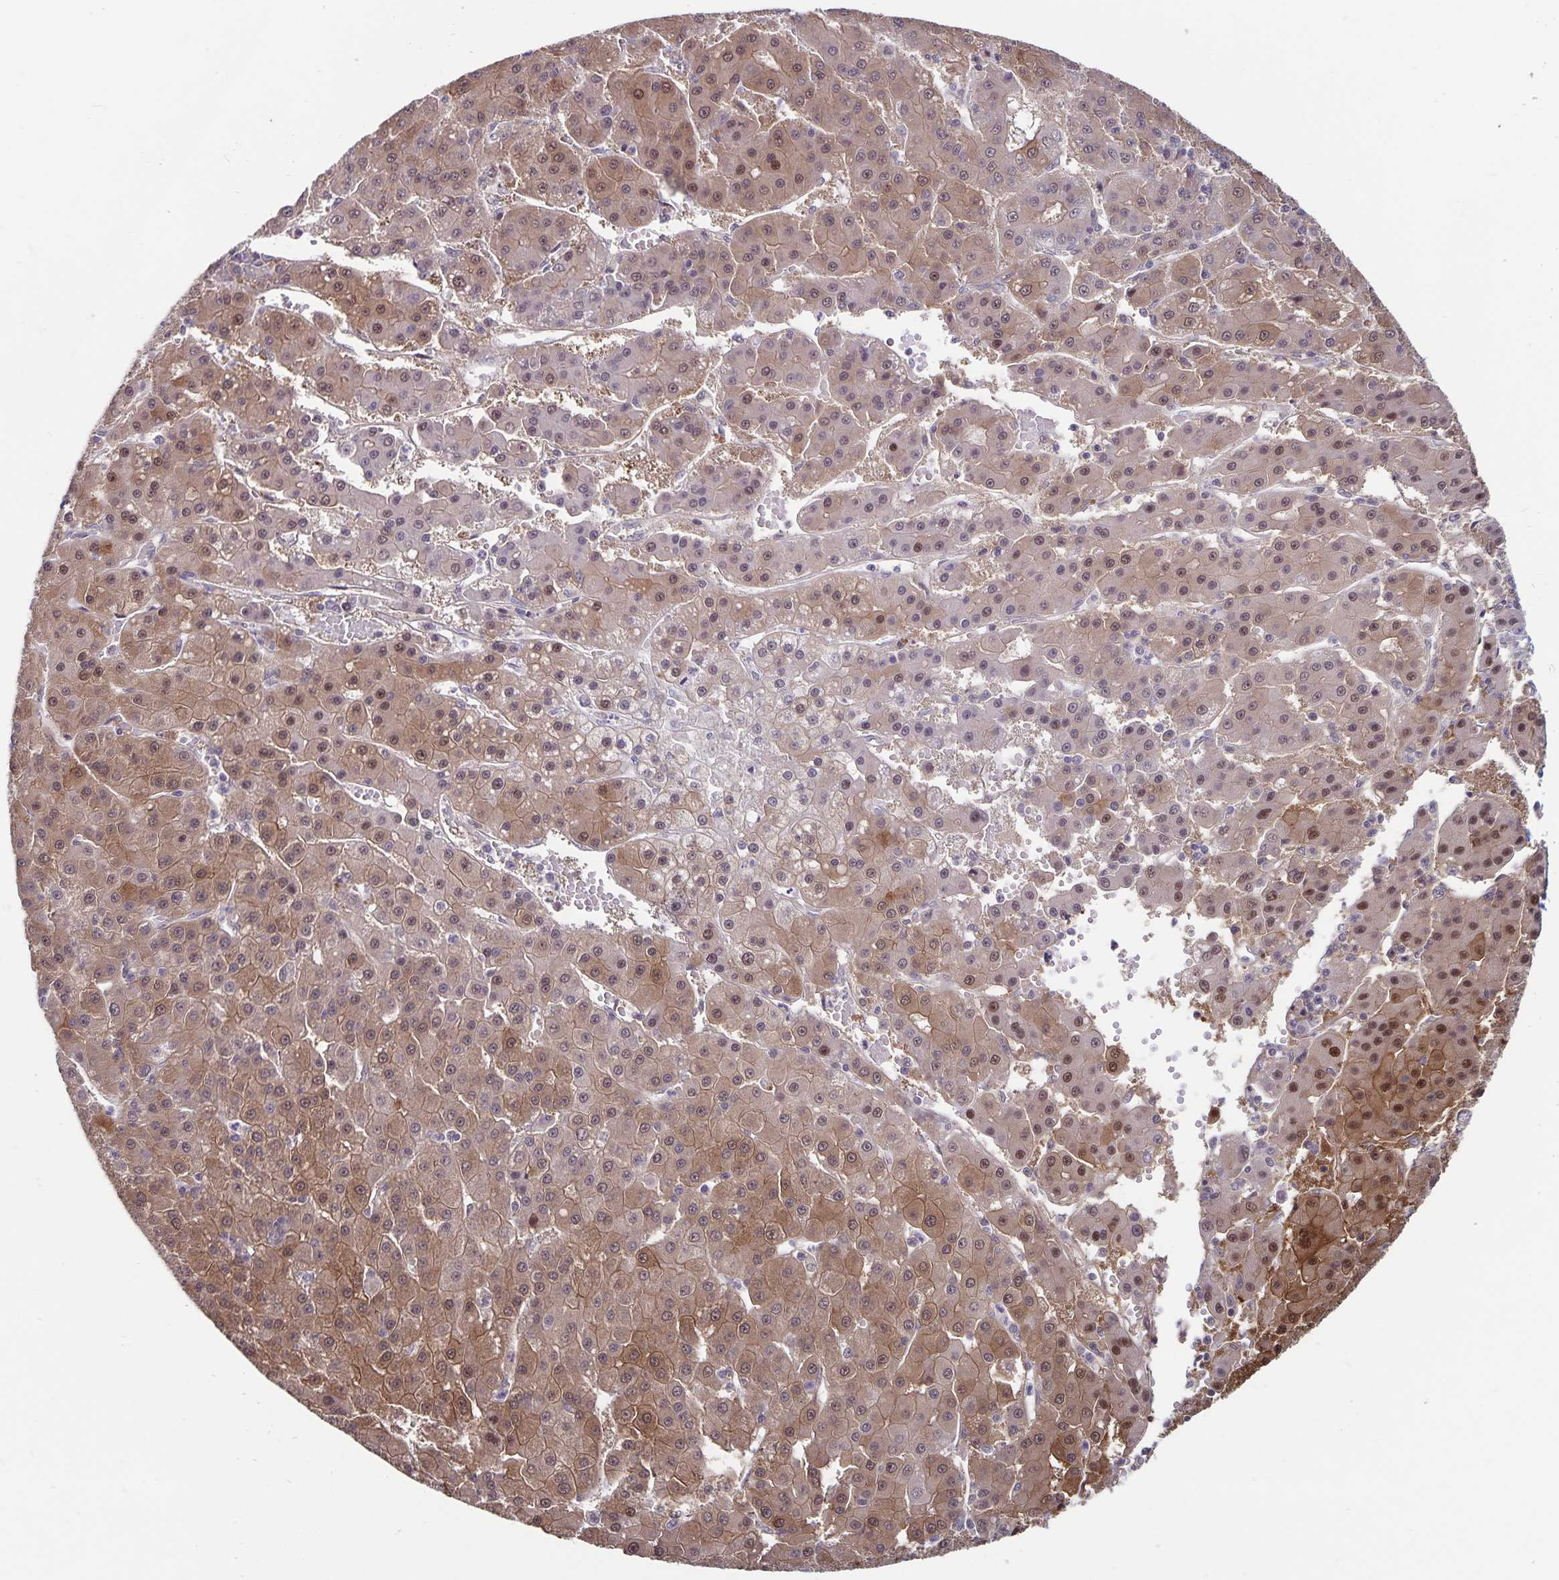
{"staining": {"intensity": "moderate", "quantity": ">75%", "location": "cytoplasmic/membranous,nuclear"}, "tissue": "liver cancer", "cell_type": "Tumor cells", "image_type": "cancer", "snomed": [{"axis": "morphology", "description": "Carcinoma, Hepatocellular, NOS"}, {"axis": "topography", "description": "Liver"}], "caption": "Protein staining by immunohistochemistry shows moderate cytoplasmic/membranous and nuclear positivity in approximately >75% of tumor cells in liver cancer.", "gene": "EXOC6B", "patient": {"sex": "male", "age": 76}}